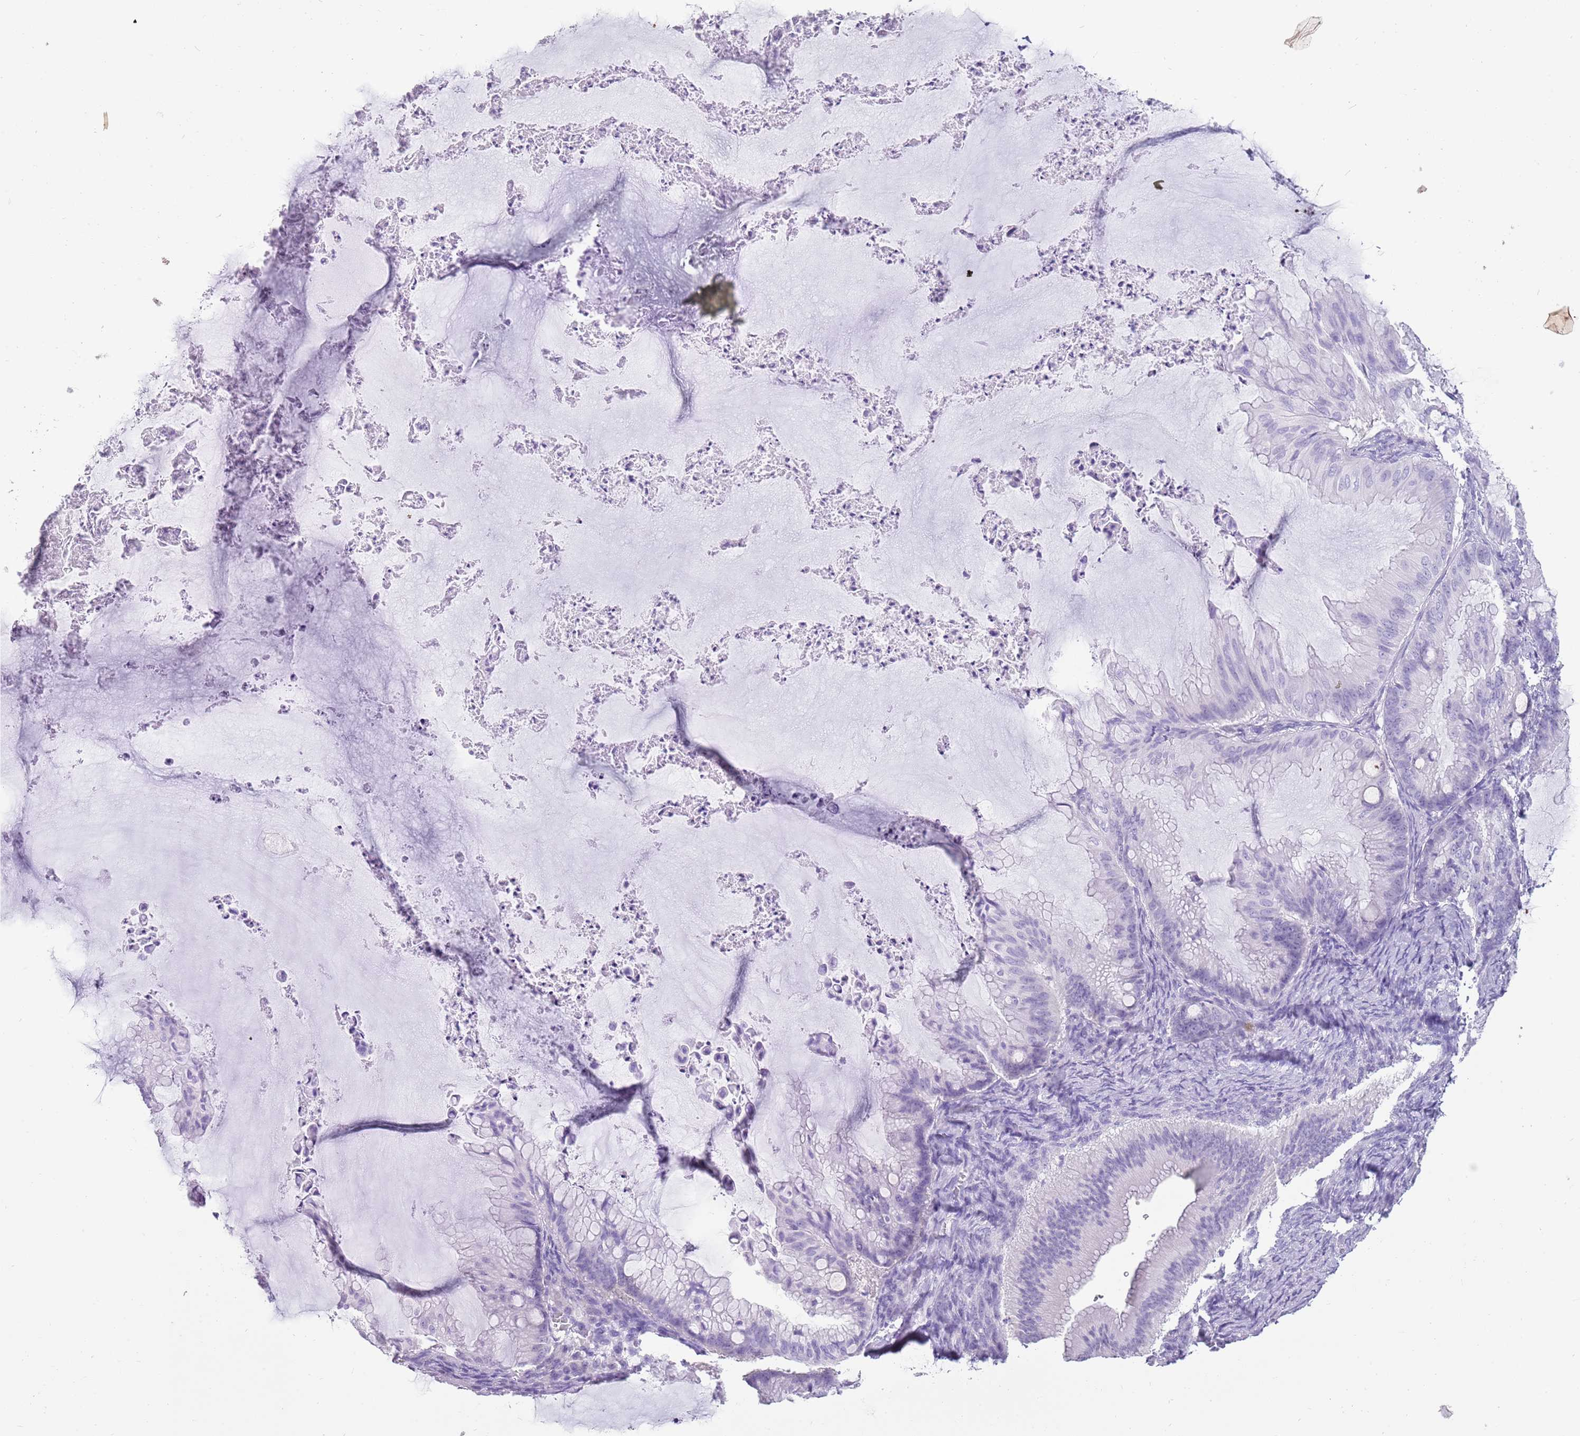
{"staining": {"intensity": "negative", "quantity": "none", "location": "none"}, "tissue": "ovarian cancer", "cell_type": "Tumor cells", "image_type": "cancer", "snomed": [{"axis": "morphology", "description": "Cystadenocarcinoma, mucinous, NOS"}, {"axis": "topography", "description": "Ovary"}], "caption": "DAB (3,3'-diaminobenzidine) immunohistochemical staining of mucinous cystadenocarcinoma (ovarian) displays no significant staining in tumor cells.", "gene": "NBPF3", "patient": {"sex": "female", "age": 71}}